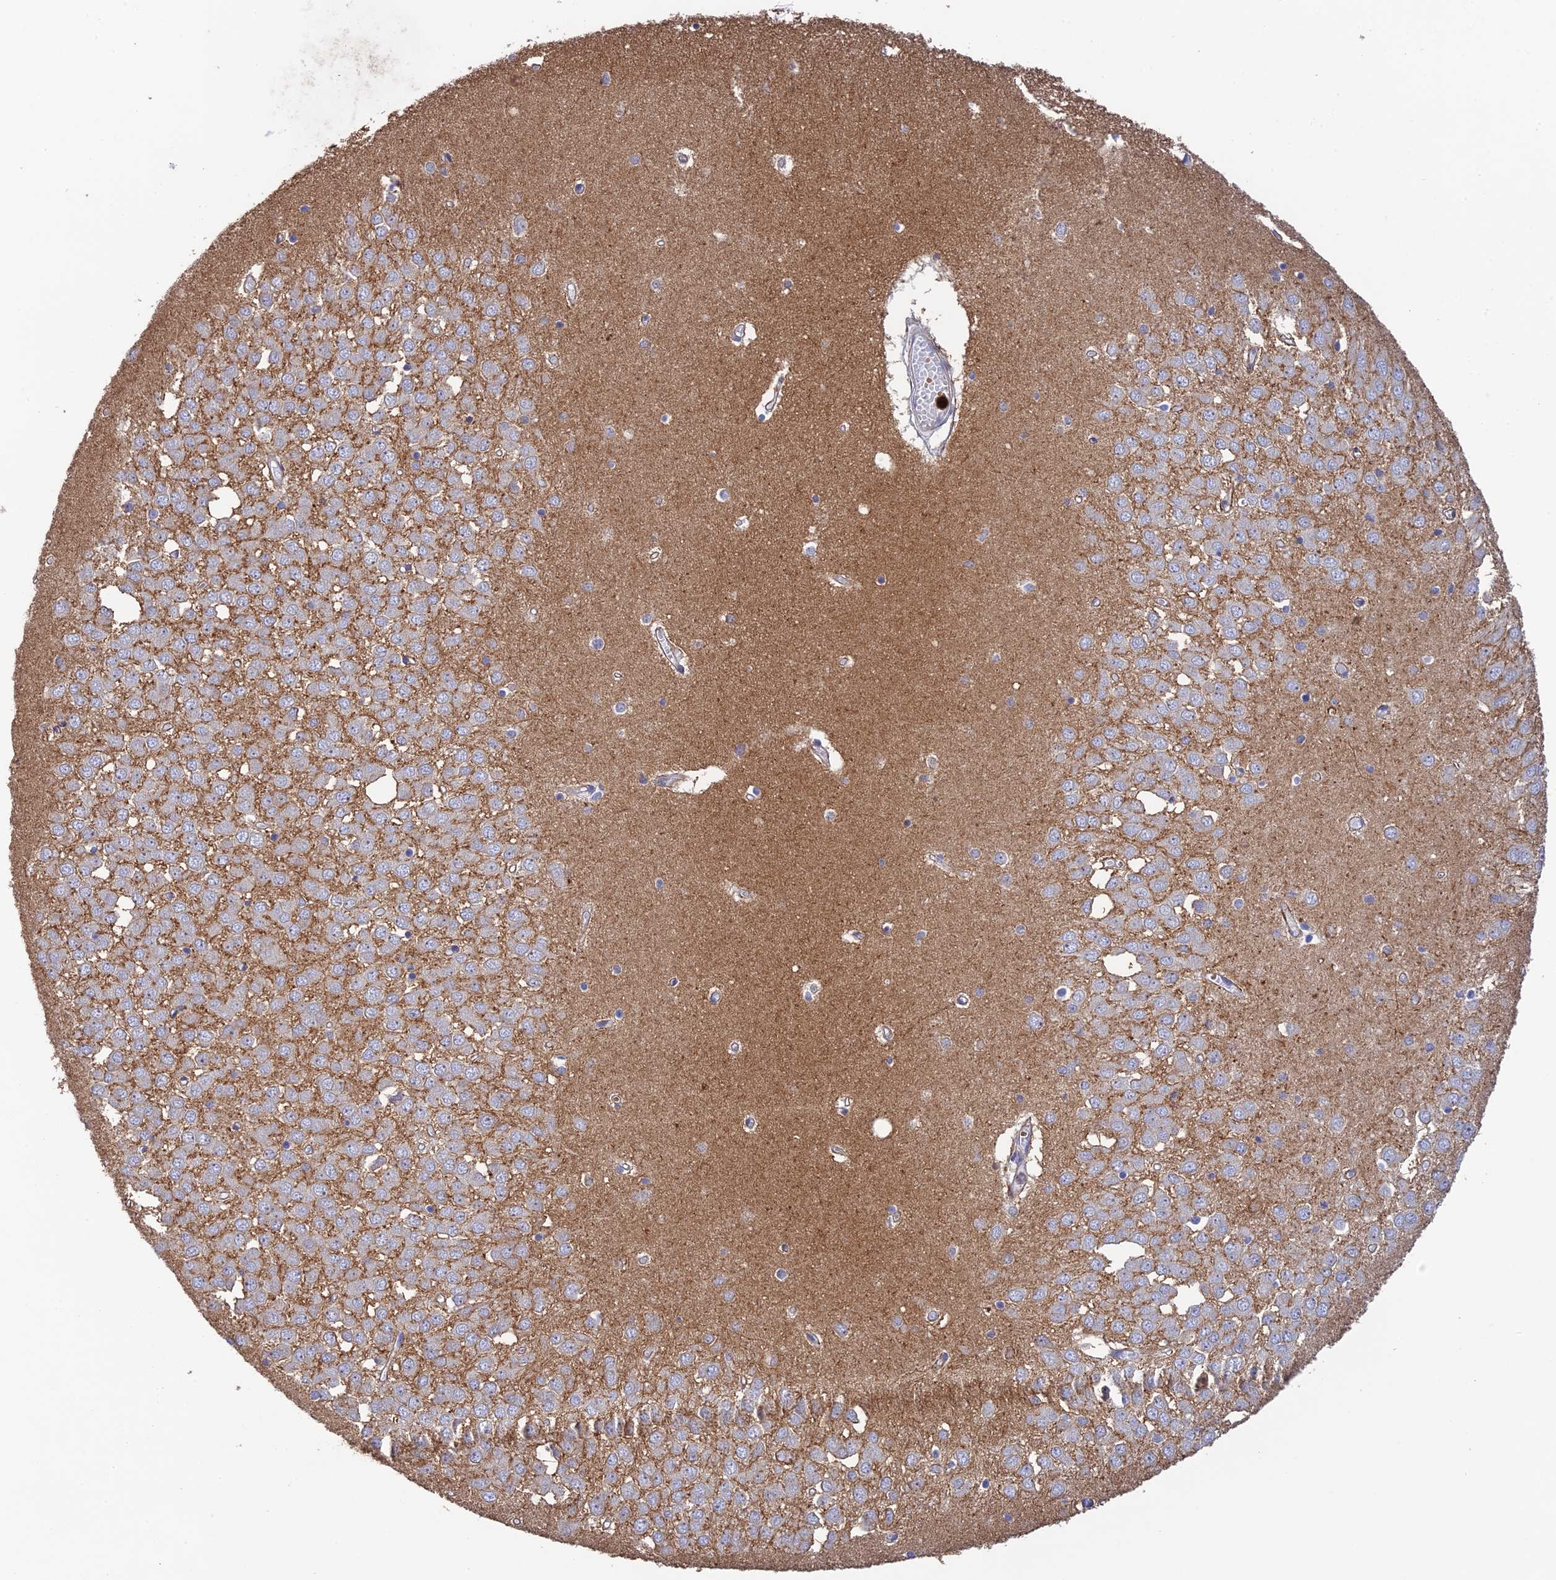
{"staining": {"intensity": "negative", "quantity": "none", "location": "none"}, "tissue": "hippocampus", "cell_type": "Glial cells", "image_type": "normal", "snomed": [{"axis": "morphology", "description": "Normal tissue, NOS"}, {"axis": "topography", "description": "Hippocampus"}], "caption": "Immunohistochemistry (IHC) photomicrograph of unremarkable hippocampus: hippocampus stained with DAB exhibits no significant protein staining in glial cells. The staining is performed using DAB (3,3'-diaminobenzidine) brown chromogen with nuclei counter-stained in using hematoxylin.", "gene": "CPSF4L", "patient": {"sex": "male", "age": 70}}